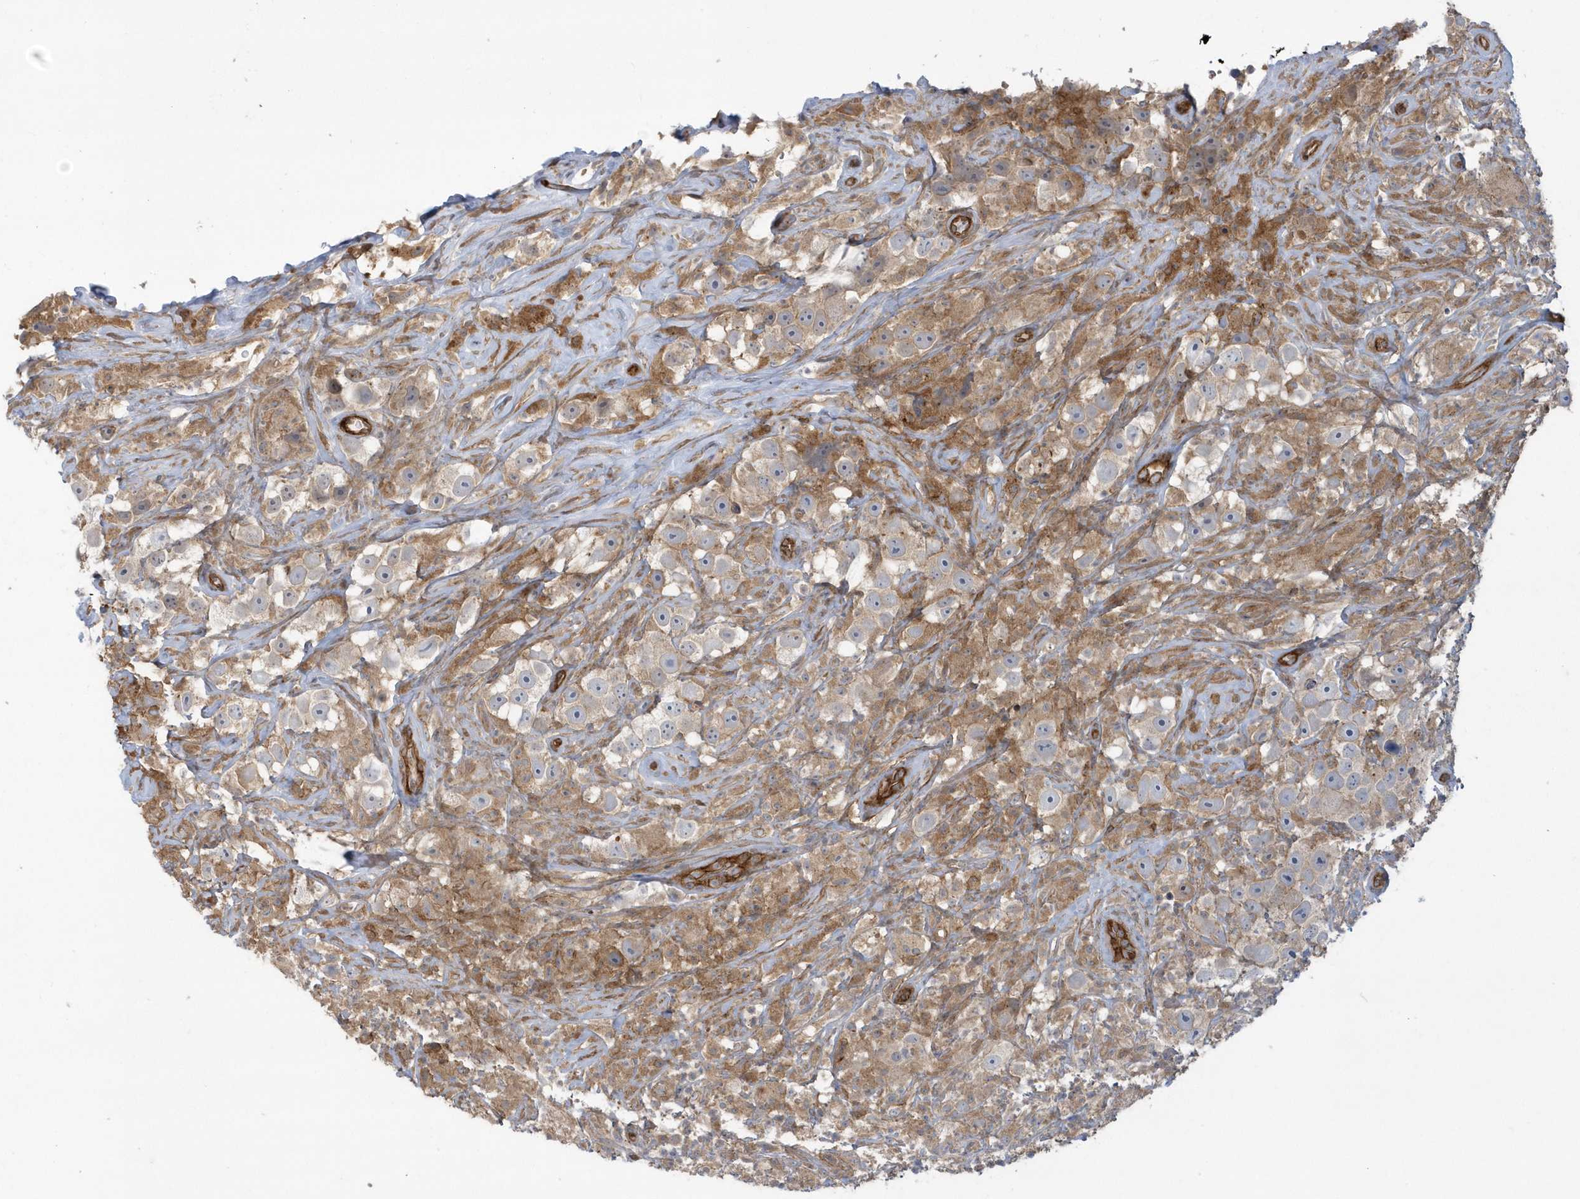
{"staining": {"intensity": "moderate", "quantity": "25%-75%", "location": "cytoplasmic/membranous"}, "tissue": "testis cancer", "cell_type": "Tumor cells", "image_type": "cancer", "snomed": [{"axis": "morphology", "description": "Seminoma, NOS"}, {"axis": "topography", "description": "Testis"}], "caption": "Protein staining demonstrates moderate cytoplasmic/membranous staining in approximately 25%-75% of tumor cells in testis cancer (seminoma).", "gene": "RAI14", "patient": {"sex": "male", "age": 49}}